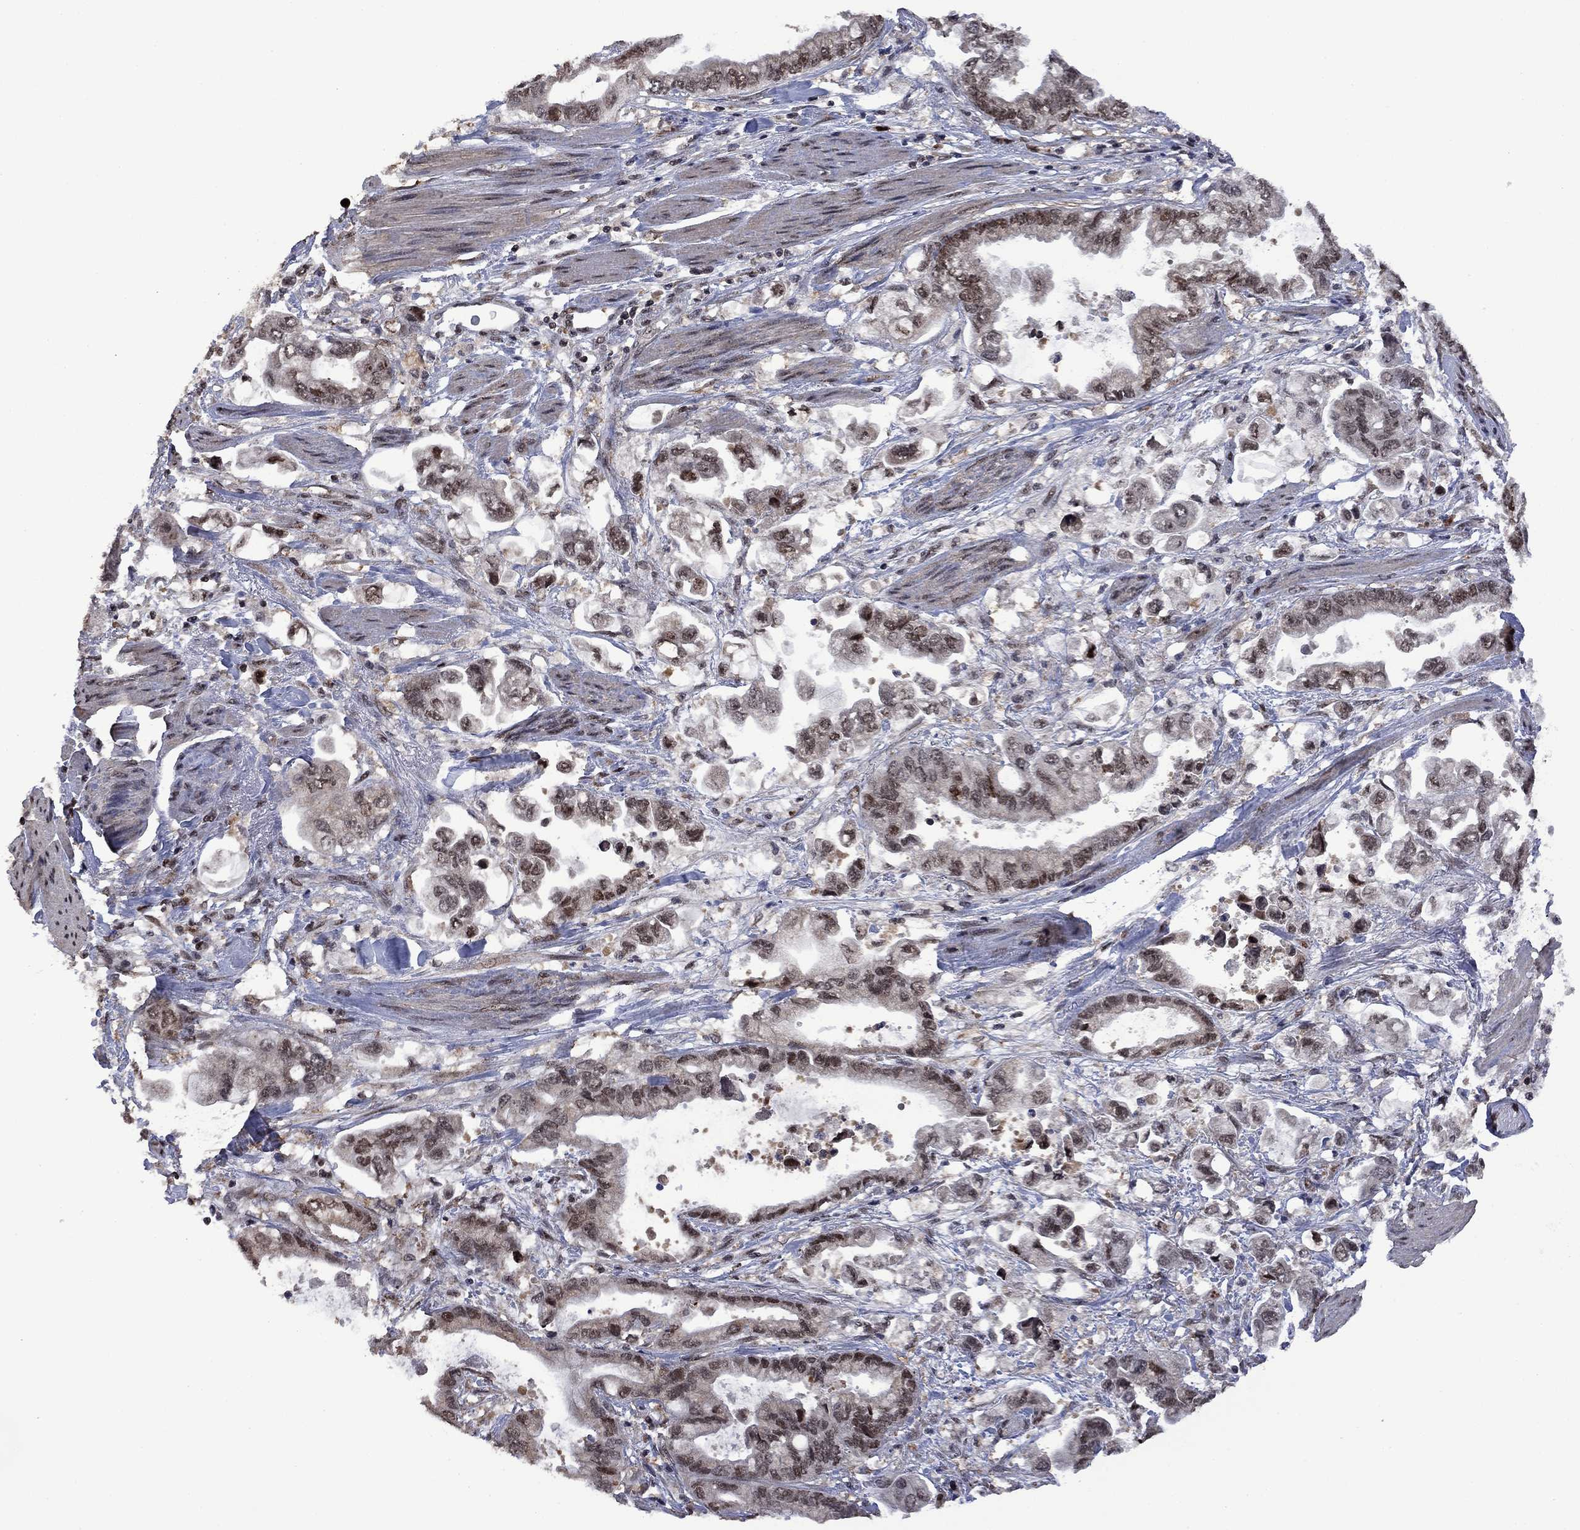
{"staining": {"intensity": "moderate", "quantity": "25%-75%", "location": "nuclear"}, "tissue": "stomach cancer", "cell_type": "Tumor cells", "image_type": "cancer", "snomed": [{"axis": "morphology", "description": "Normal tissue, NOS"}, {"axis": "morphology", "description": "Adenocarcinoma, NOS"}, {"axis": "topography", "description": "Stomach"}], "caption": "Adenocarcinoma (stomach) was stained to show a protein in brown. There is medium levels of moderate nuclear expression in about 25%-75% of tumor cells.", "gene": "FBL", "patient": {"sex": "male", "age": 62}}